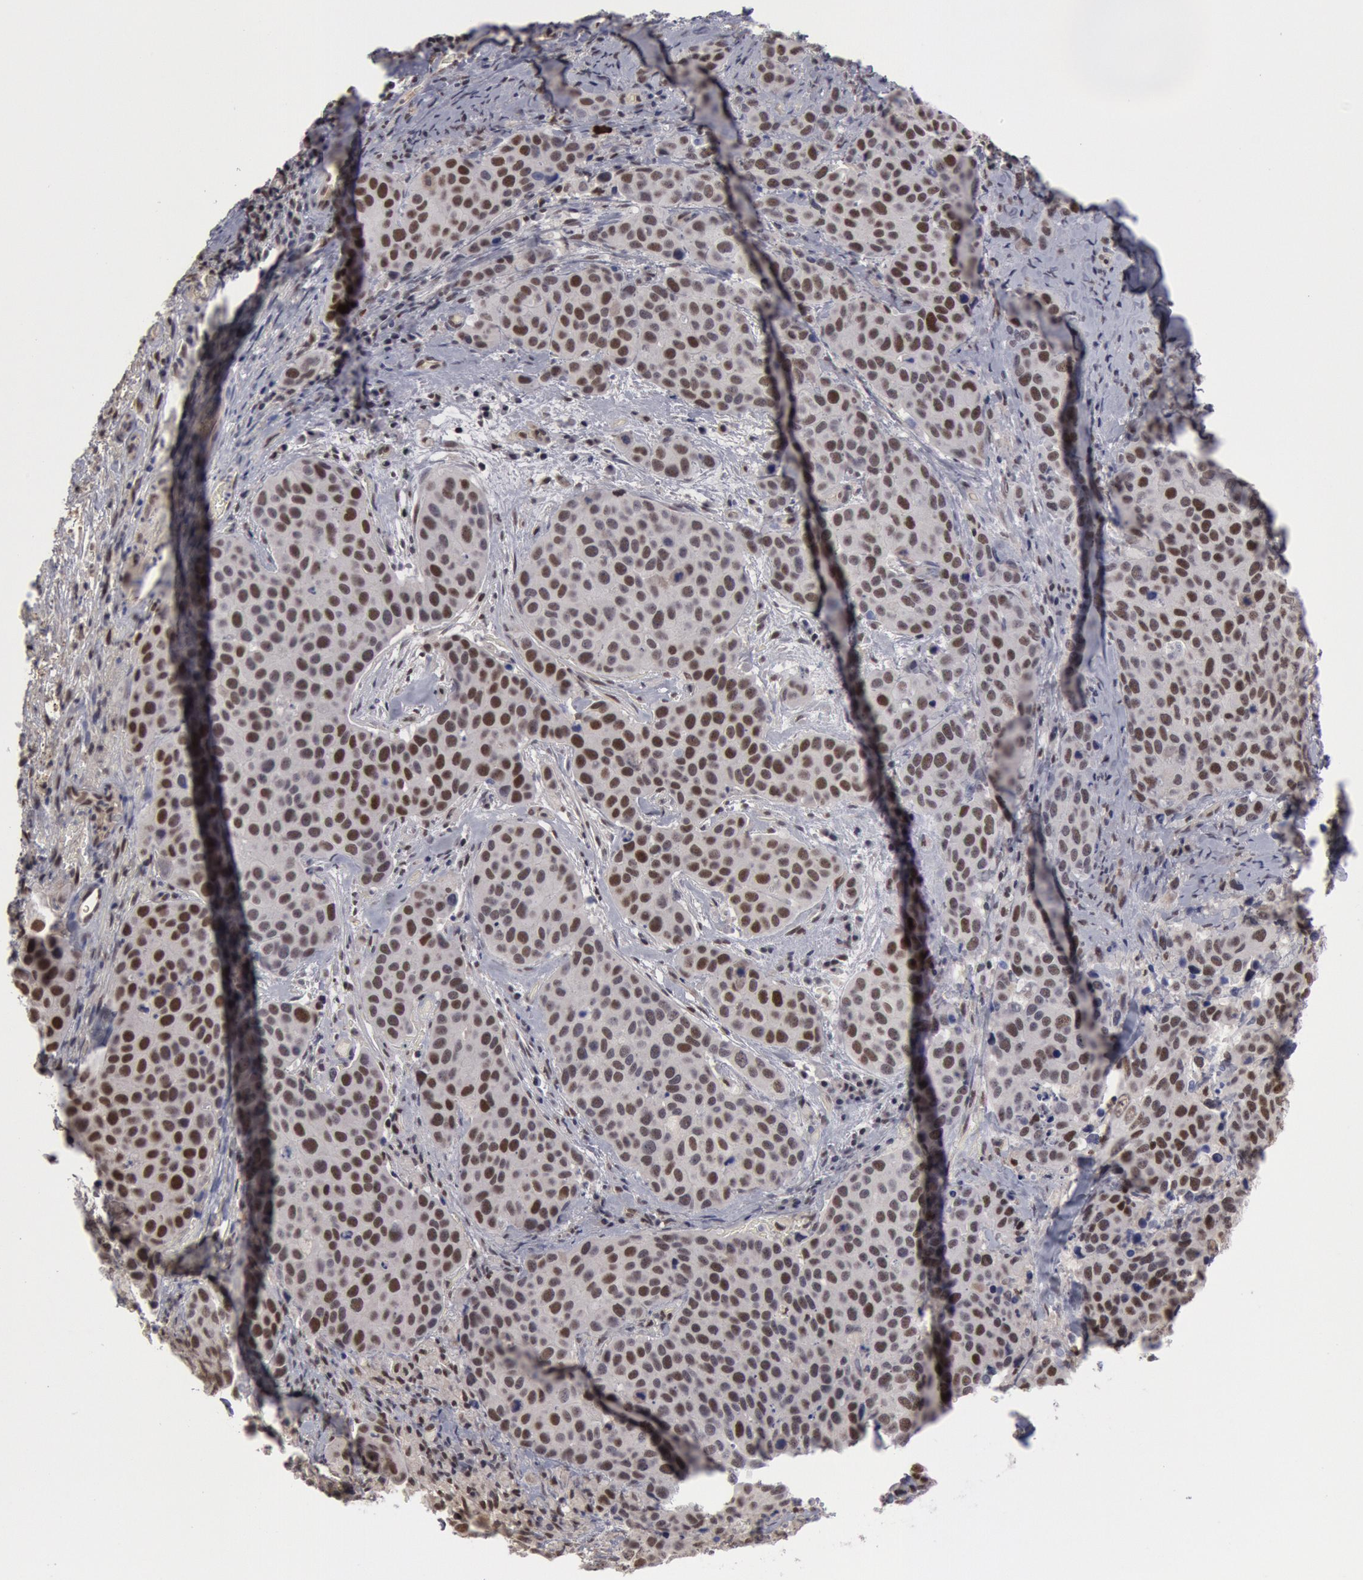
{"staining": {"intensity": "weak", "quantity": "25%-75%", "location": "nuclear"}, "tissue": "cervical cancer", "cell_type": "Tumor cells", "image_type": "cancer", "snomed": [{"axis": "morphology", "description": "Squamous cell carcinoma, NOS"}, {"axis": "topography", "description": "Cervix"}], "caption": "This micrograph demonstrates cervical cancer (squamous cell carcinoma) stained with immunohistochemistry to label a protein in brown. The nuclear of tumor cells show weak positivity for the protein. Nuclei are counter-stained blue.", "gene": "PPP4R3B", "patient": {"sex": "female", "age": 54}}